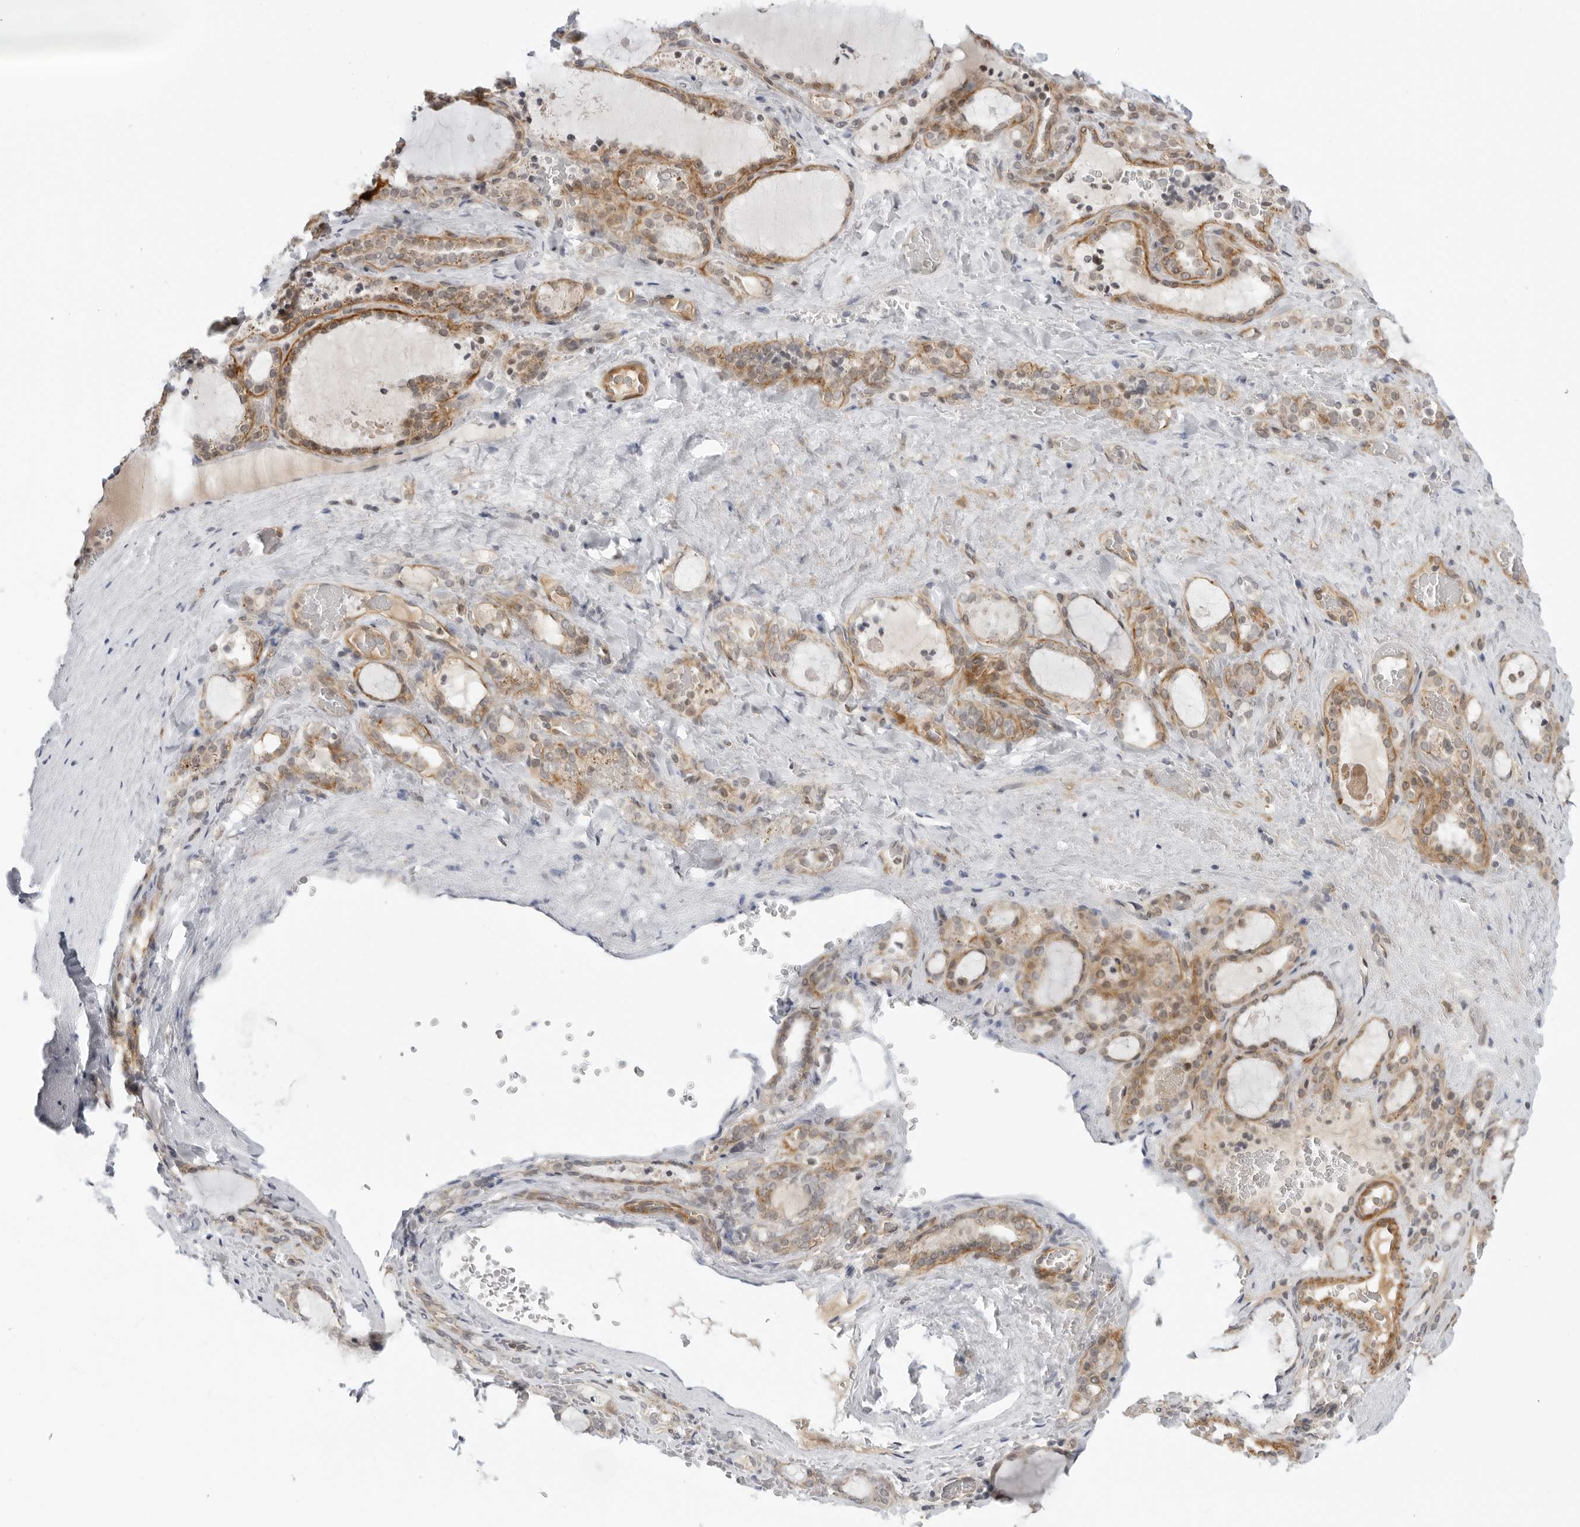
{"staining": {"intensity": "moderate", "quantity": "25%-75%", "location": "cytoplasmic/membranous"}, "tissue": "thyroid gland", "cell_type": "Glandular cells", "image_type": "normal", "snomed": [{"axis": "morphology", "description": "Normal tissue, NOS"}, {"axis": "topography", "description": "Thyroid gland"}], "caption": "IHC photomicrograph of benign human thyroid gland stained for a protein (brown), which demonstrates medium levels of moderate cytoplasmic/membranous staining in approximately 25%-75% of glandular cells.", "gene": "SUGCT", "patient": {"sex": "female", "age": 22}}